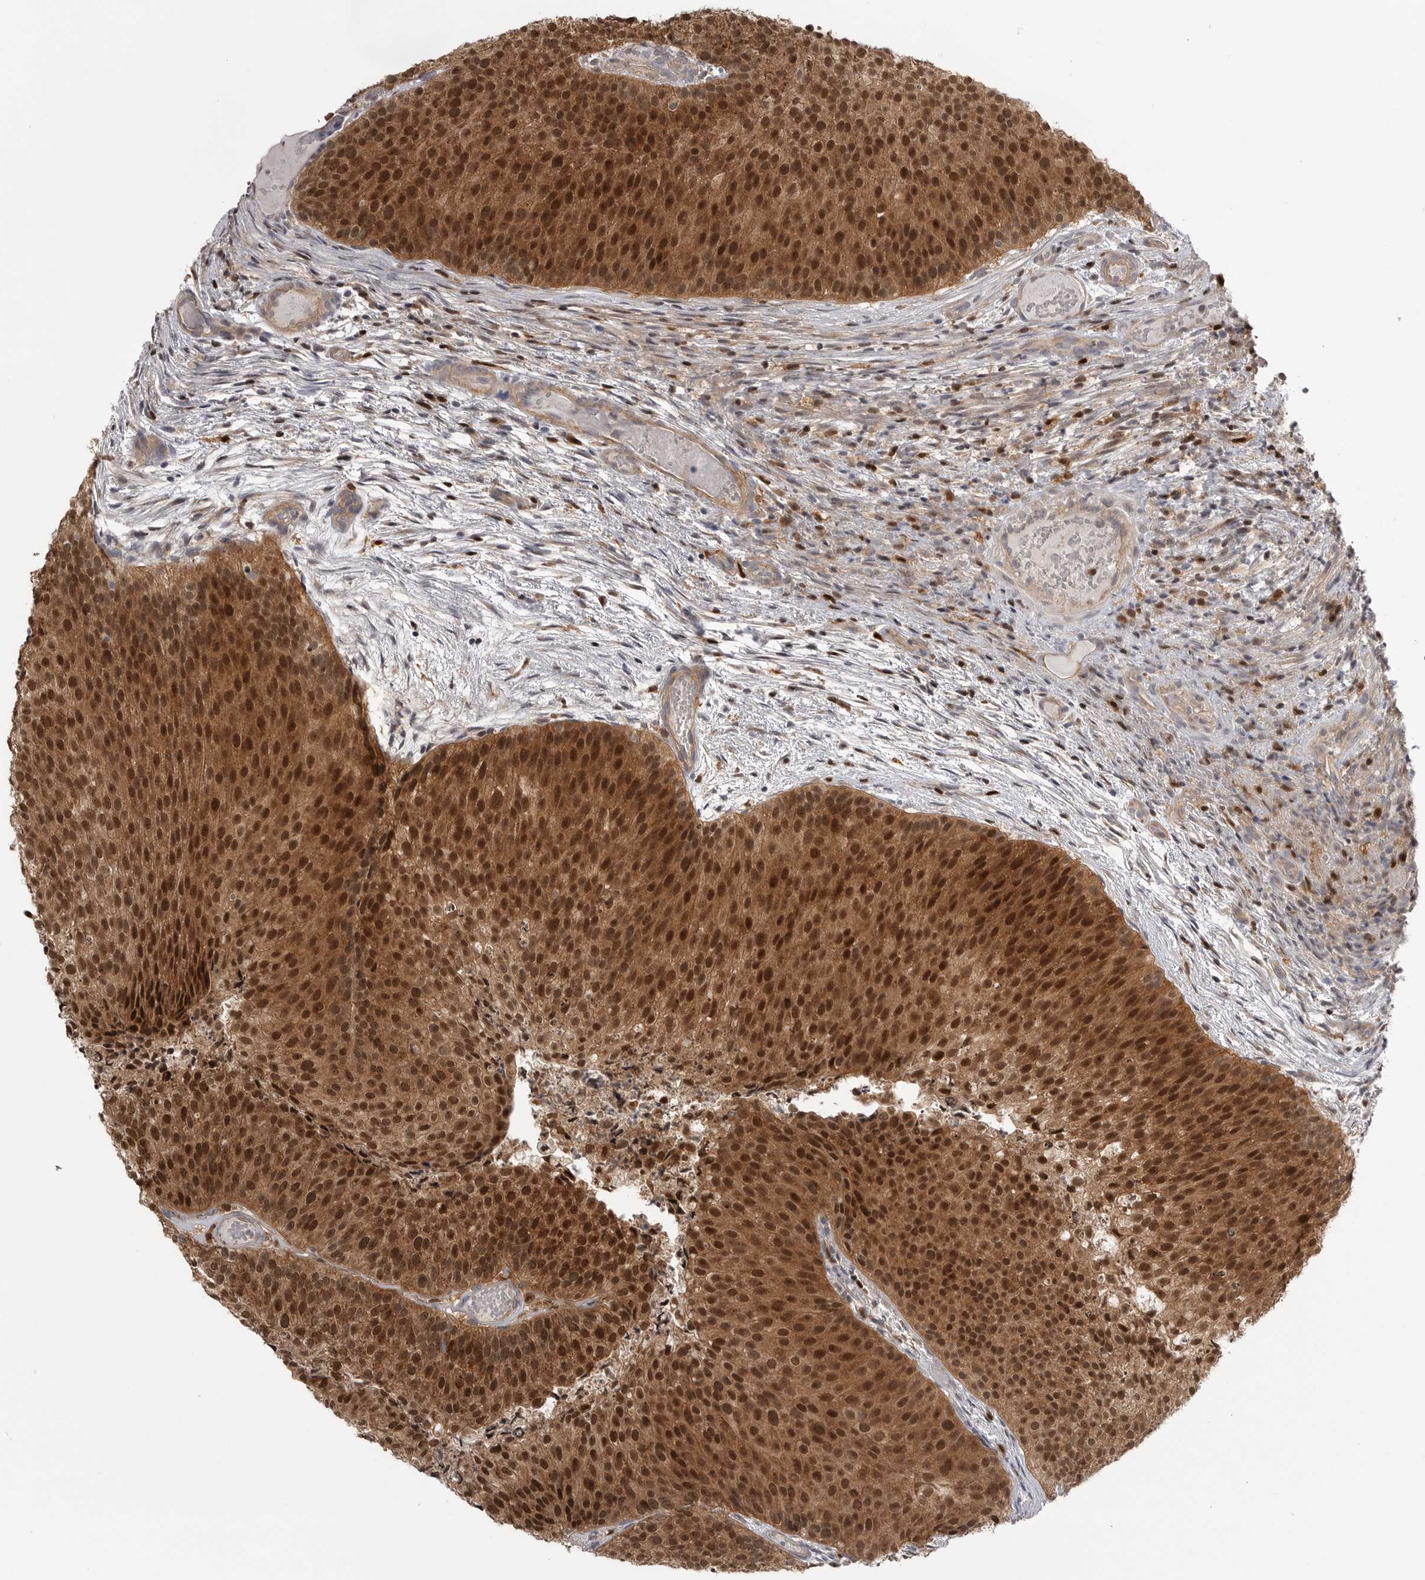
{"staining": {"intensity": "strong", "quantity": ">75%", "location": "cytoplasmic/membranous,nuclear"}, "tissue": "urothelial cancer", "cell_type": "Tumor cells", "image_type": "cancer", "snomed": [{"axis": "morphology", "description": "Urothelial carcinoma, Low grade"}, {"axis": "topography", "description": "Urinary bladder"}], "caption": "This is an image of immunohistochemistry staining of urothelial cancer, which shows strong expression in the cytoplasmic/membranous and nuclear of tumor cells.", "gene": "MAPK13", "patient": {"sex": "male", "age": 86}}